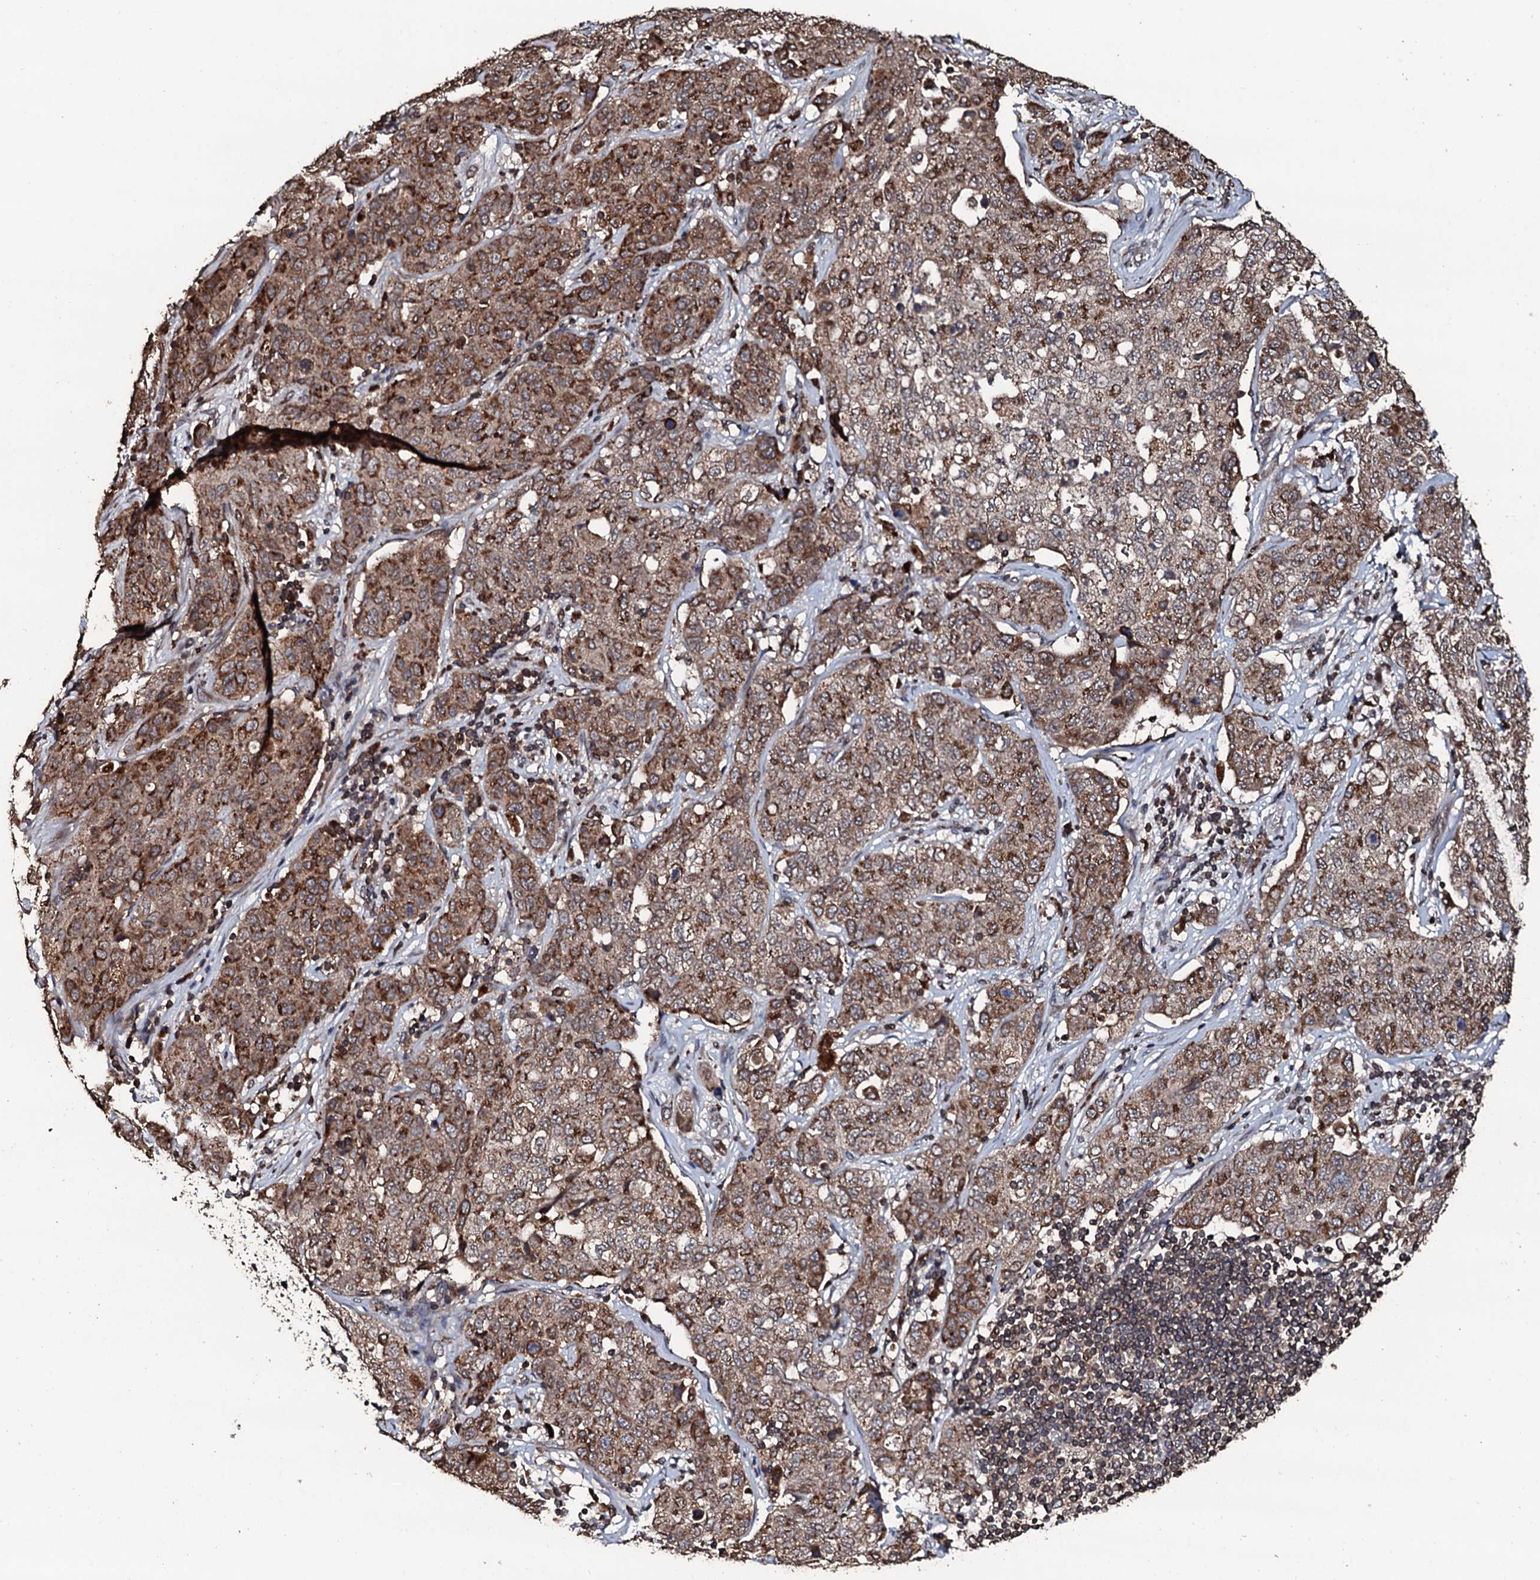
{"staining": {"intensity": "moderate", "quantity": ">75%", "location": "cytoplasmic/membranous"}, "tissue": "stomach cancer", "cell_type": "Tumor cells", "image_type": "cancer", "snomed": [{"axis": "morphology", "description": "Normal tissue, NOS"}, {"axis": "morphology", "description": "Adenocarcinoma, NOS"}, {"axis": "topography", "description": "Lymph node"}, {"axis": "topography", "description": "Stomach"}], "caption": "Moderate cytoplasmic/membranous expression is seen in about >75% of tumor cells in stomach cancer (adenocarcinoma).", "gene": "SDHAF2", "patient": {"sex": "male", "age": 48}}